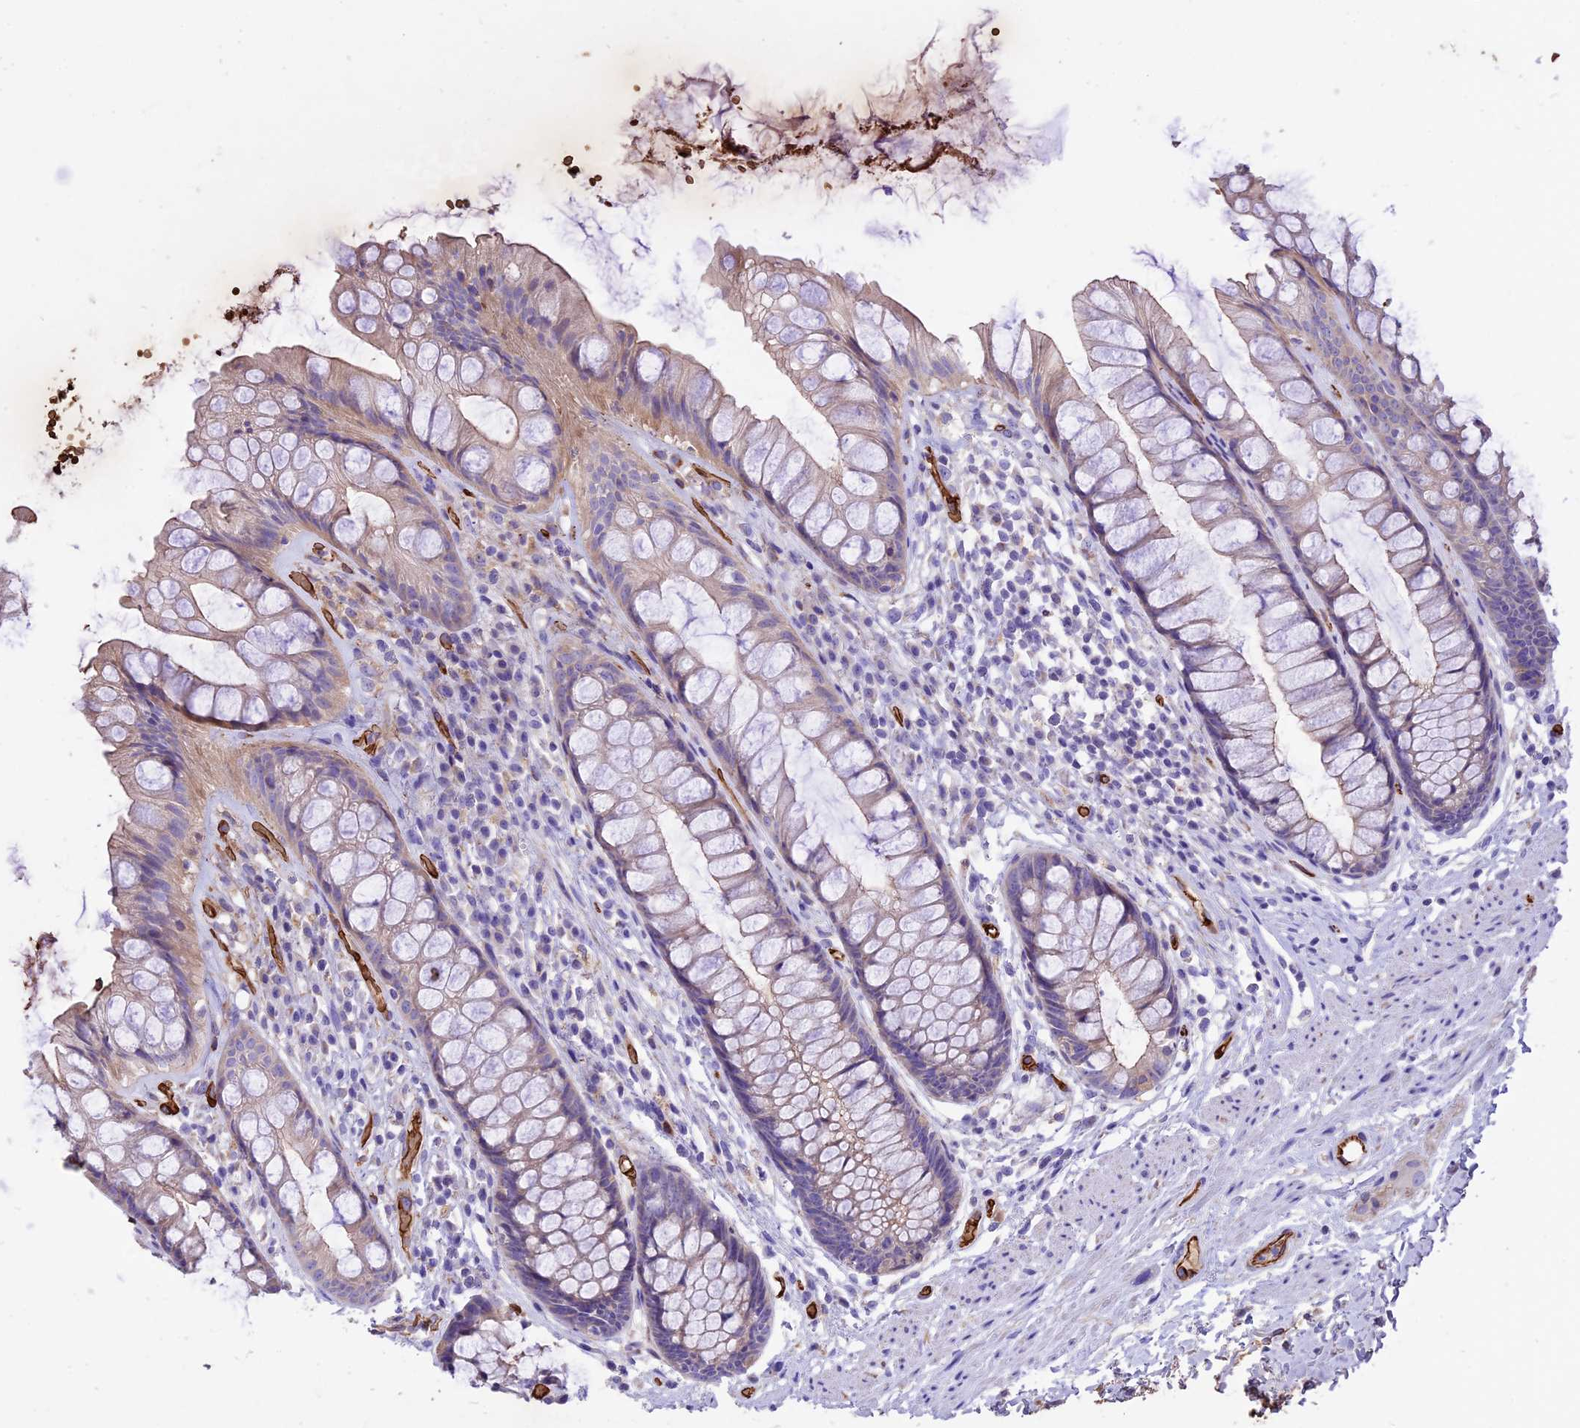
{"staining": {"intensity": "moderate", "quantity": "<25%", "location": "cytoplasmic/membranous"}, "tissue": "rectum", "cell_type": "Glandular cells", "image_type": "normal", "snomed": [{"axis": "morphology", "description": "Normal tissue, NOS"}, {"axis": "topography", "description": "Rectum"}], "caption": "Rectum was stained to show a protein in brown. There is low levels of moderate cytoplasmic/membranous expression in about <25% of glandular cells. Ihc stains the protein in brown and the nuclei are stained blue.", "gene": "TTC4", "patient": {"sex": "male", "age": 74}}